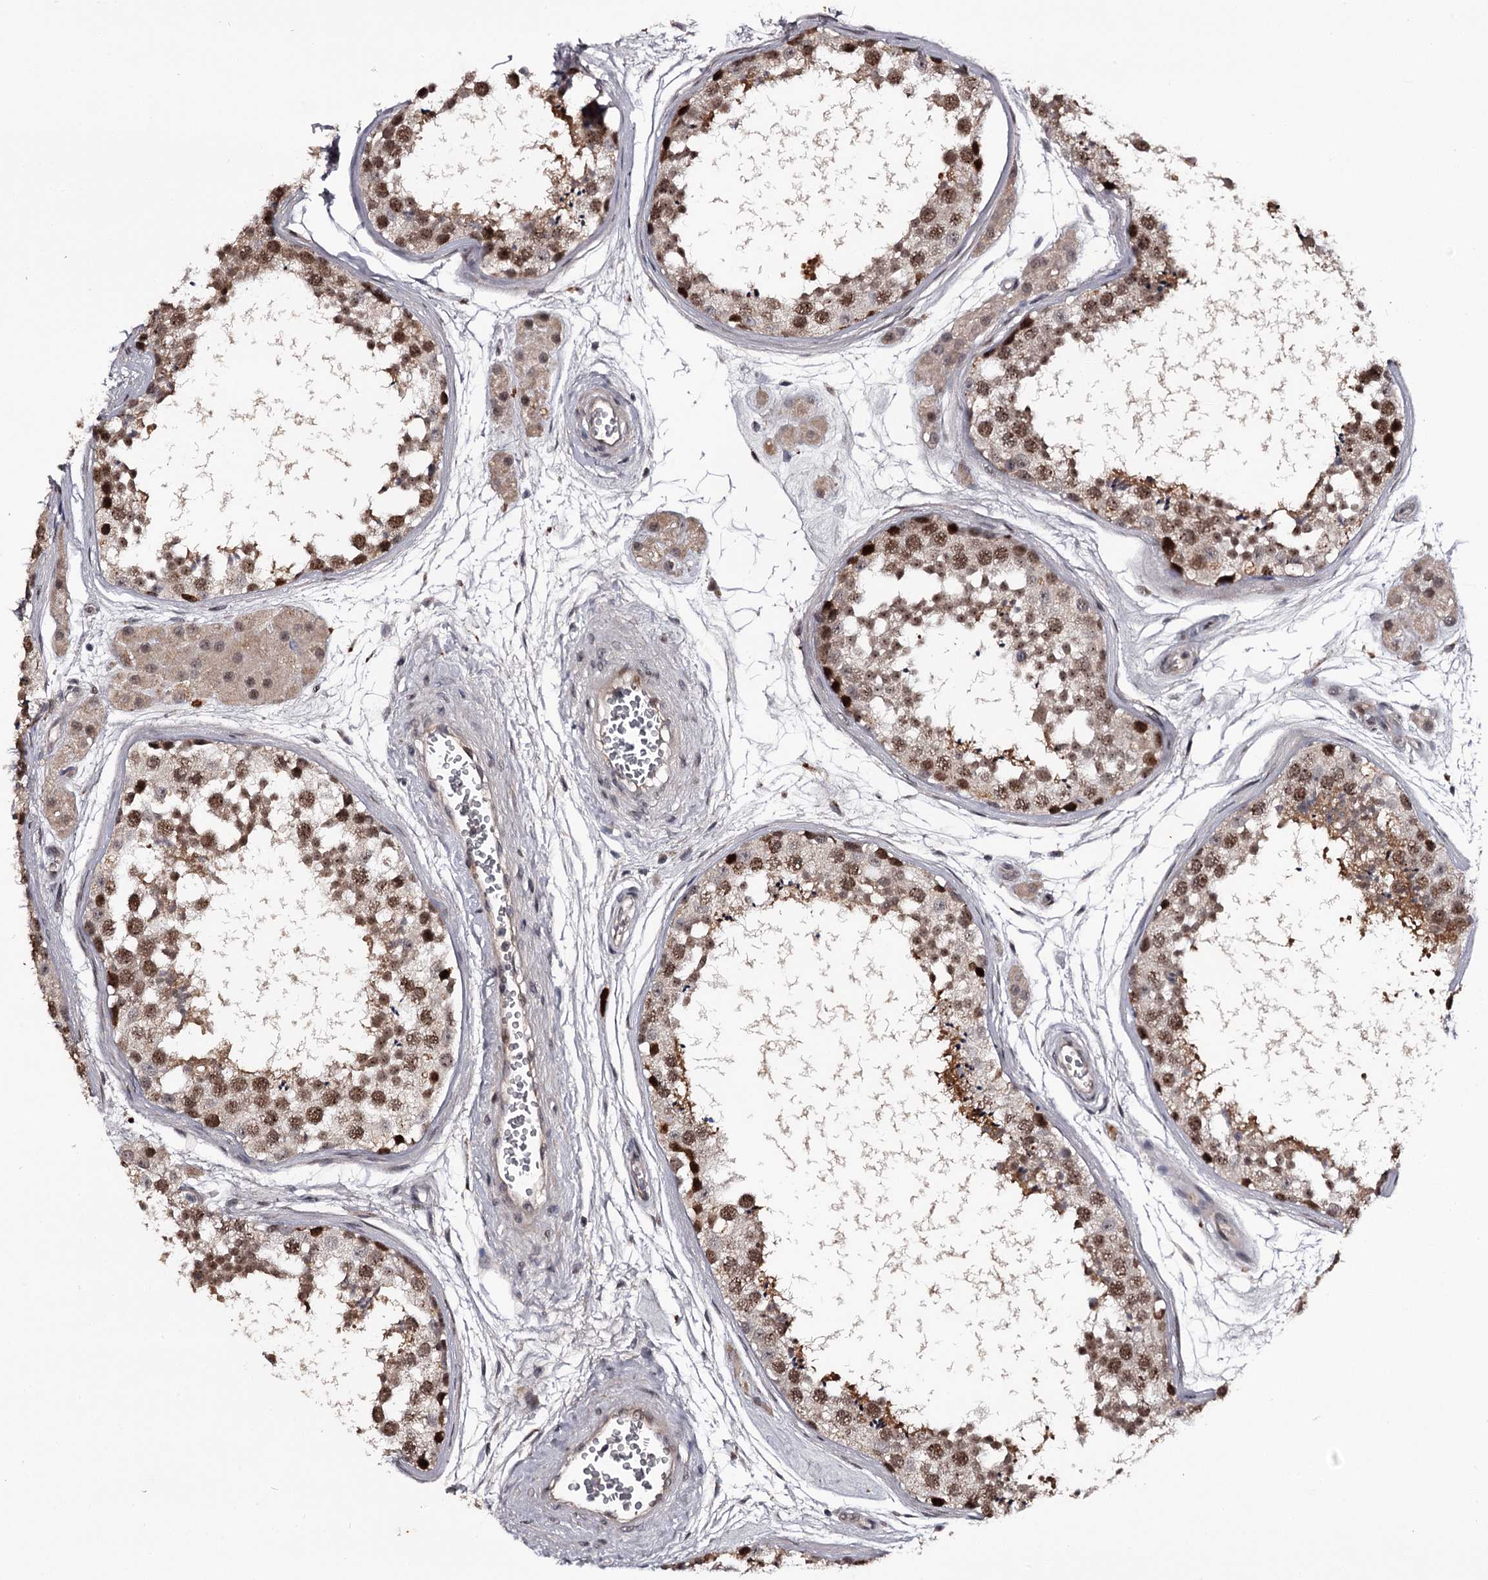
{"staining": {"intensity": "moderate", "quantity": ">75%", "location": "nuclear"}, "tissue": "testis", "cell_type": "Cells in seminiferous ducts", "image_type": "normal", "snomed": [{"axis": "morphology", "description": "Normal tissue, NOS"}, {"axis": "topography", "description": "Testis"}], "caption": "IHC staining of normal testis, which displays medium levels of moderate nuclear staining in about >75% of cells in seminiferous ducts indicating moderate nuclear protein positivity. The staining was performed using DAB (3,3'-diaminobenzidine) (brown) for protein detection and nuclei were counterstained in hematoxylin (blue).", "gene": "RNF44", "patient": {"sex": "male", "age": 56}}